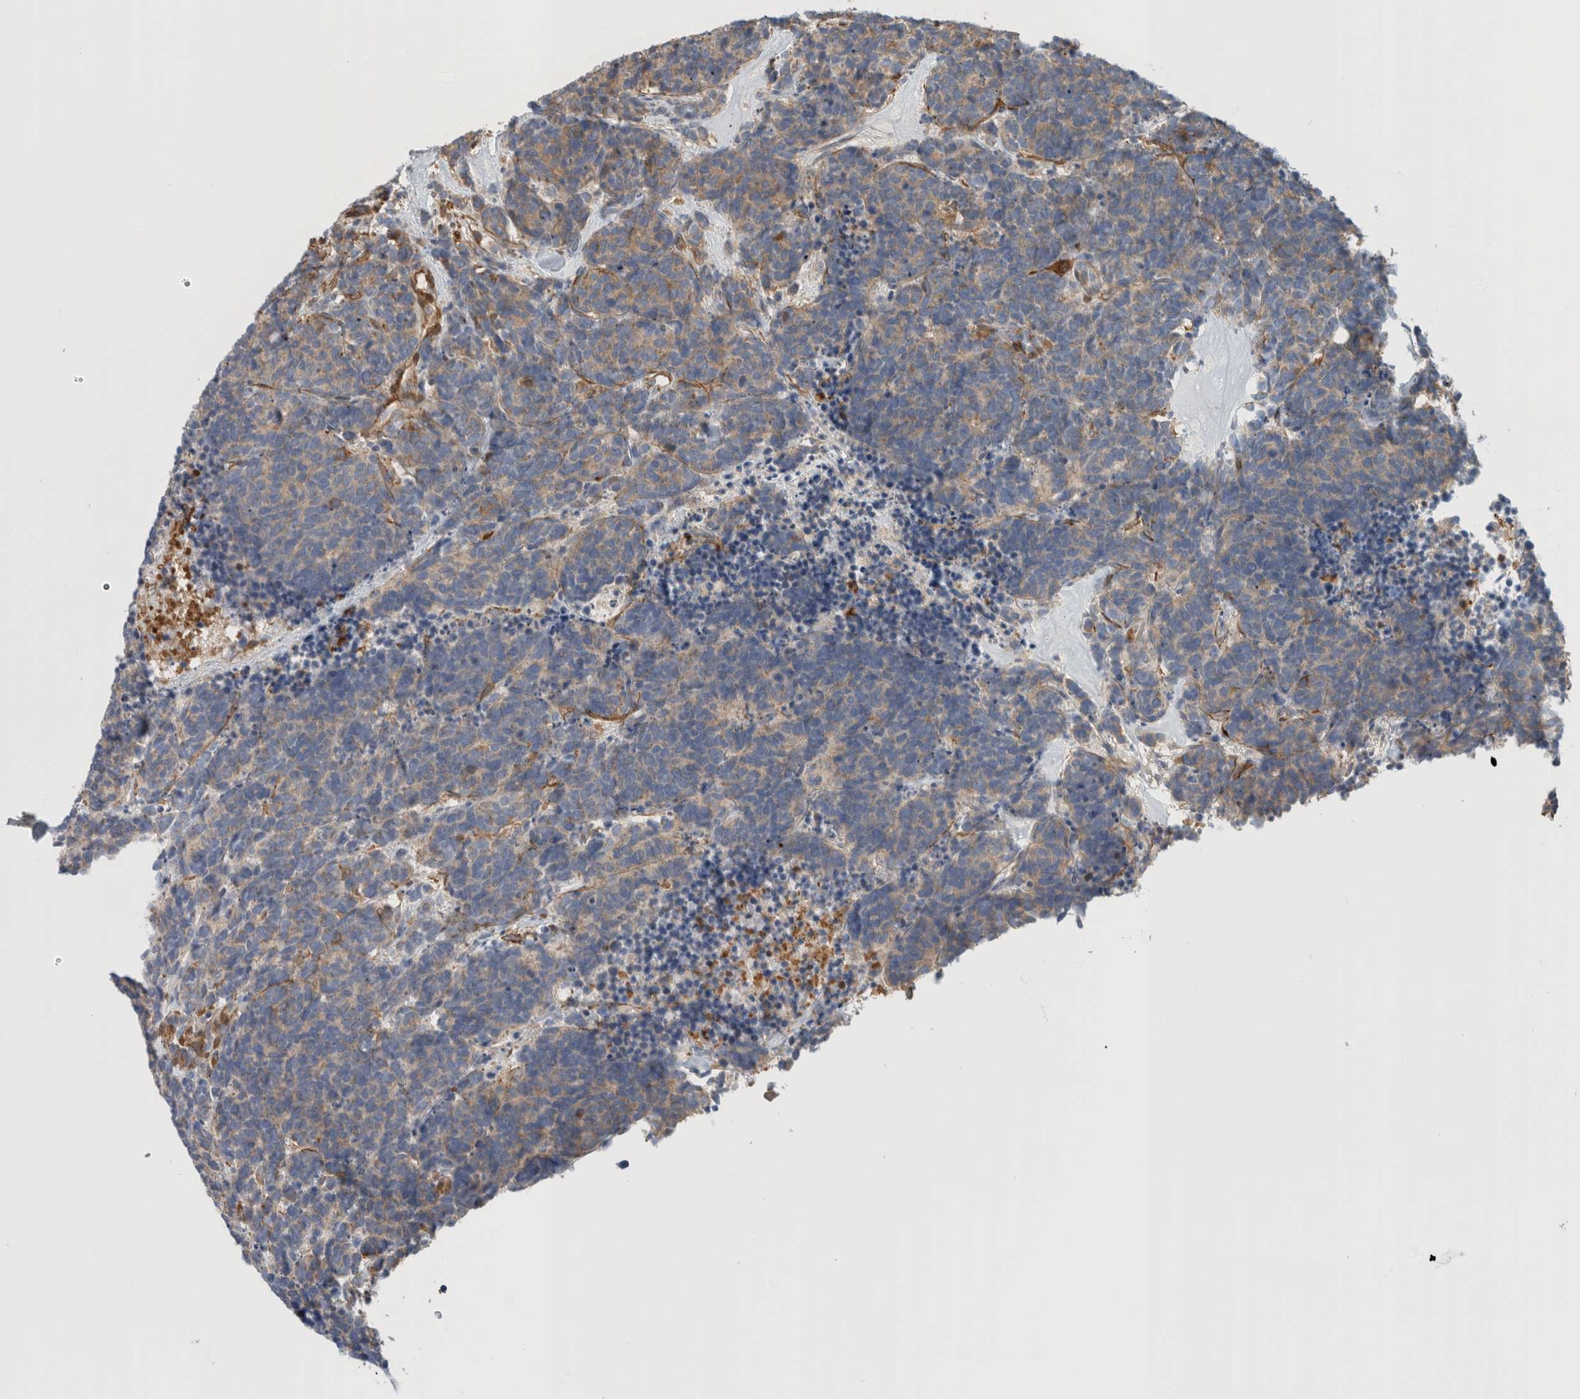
{"staining": {"intensity": "moderate", "quantity": "25%-75%", "location": "cytoplasmic/membranous"}, "tissue": "carcinoid", "cell_type": "Tumor cells", "image_type": "cancer", "snomed": [{"axis": "morphology", "description": "Carcinoma, NOS"}, {"axis": "morphology", "description": "Carcinoid, malignant, NOS"}, {"axis": "topography", "description": "Urinary bladder"}], "caption": "Protein staining reveals moderate cytoplasmic/membranous expression in about 25%-75% of tumor cells in carcinoma.", "gene": "CFI", "patient": {"sex": "male", "age": 57}}